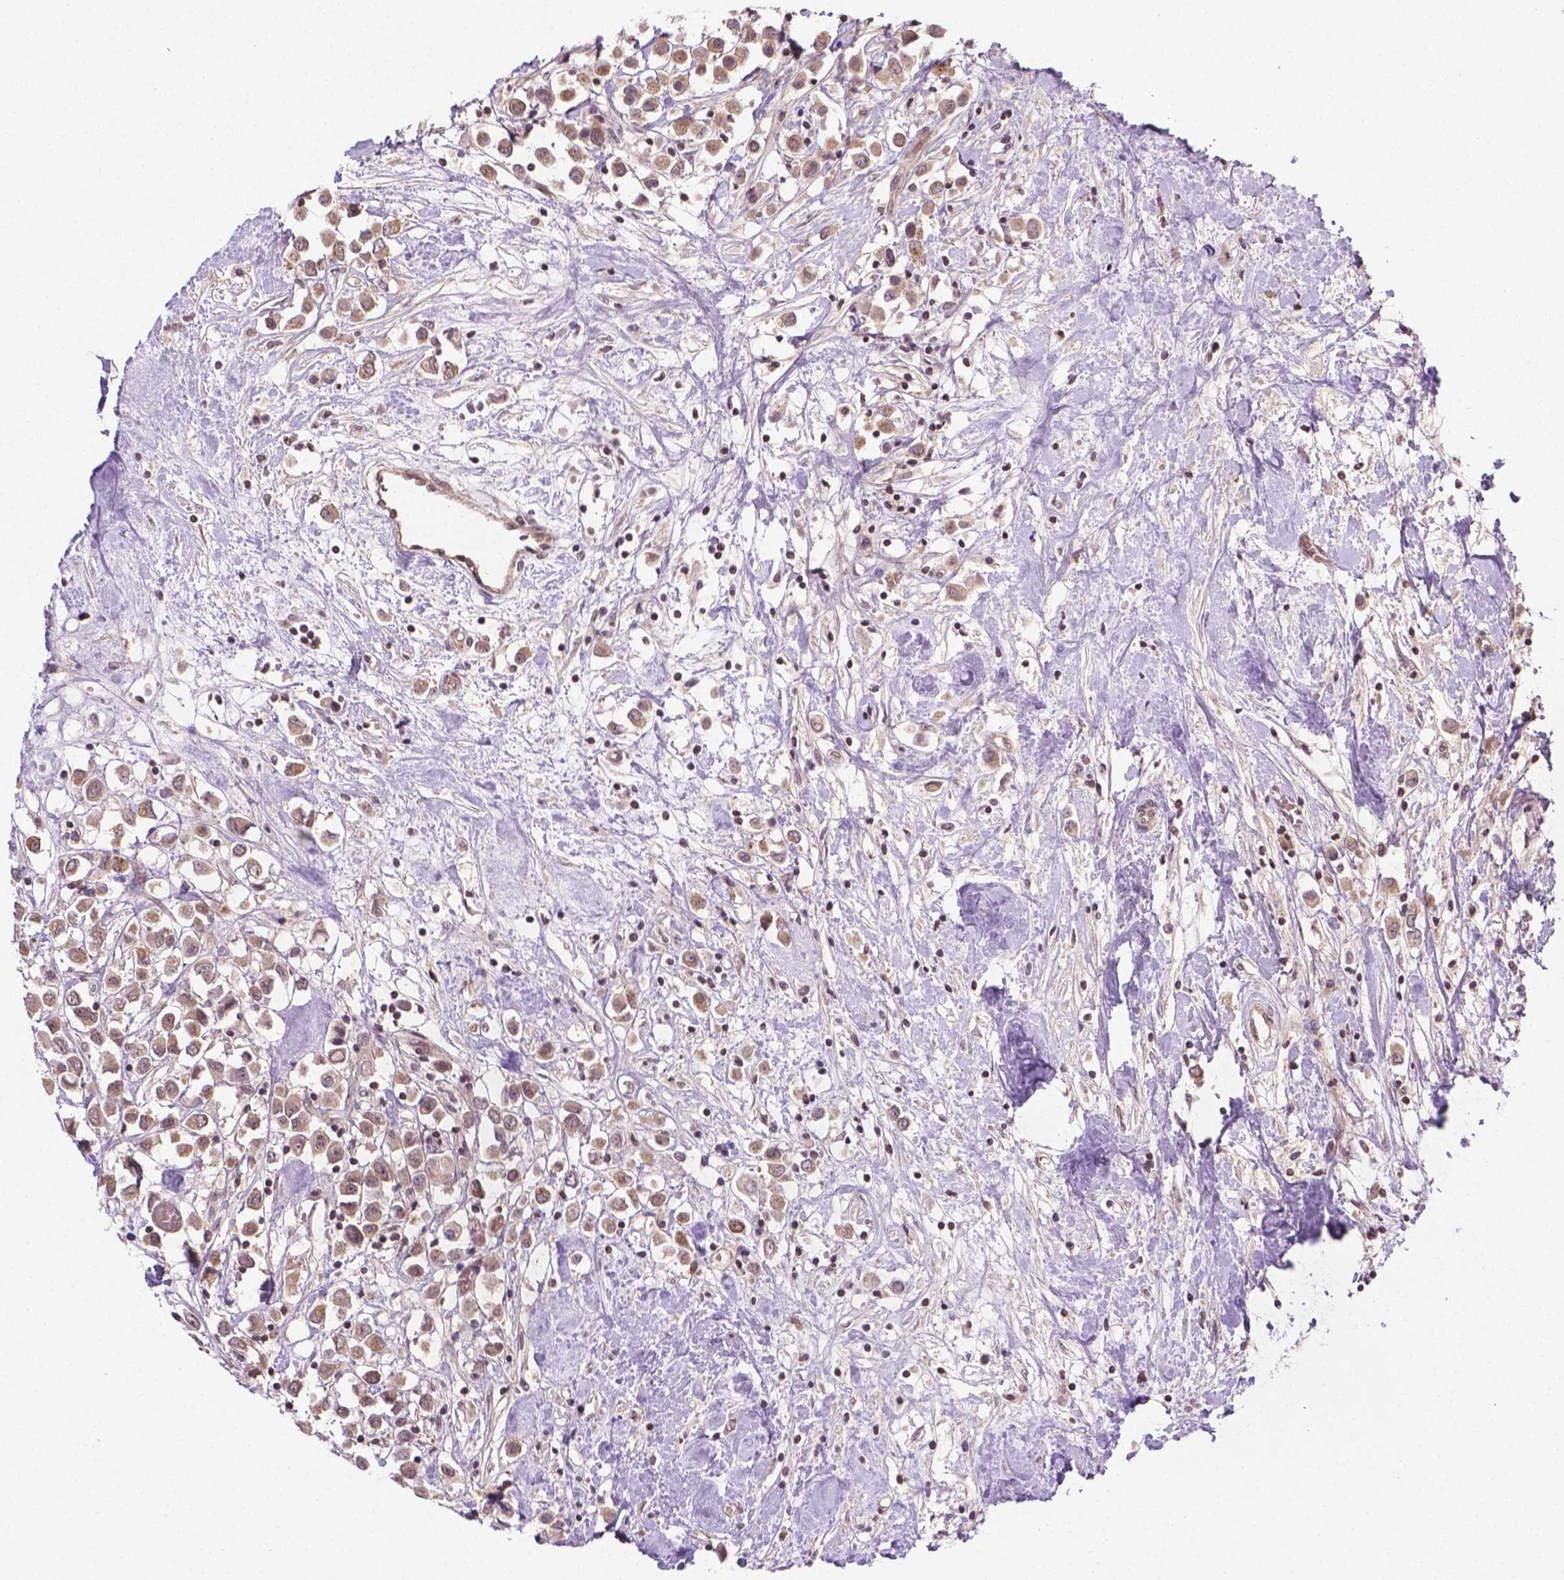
{"staining": {"intensity": "moderate", "quantity": ">75%", "location": "cytoplasmic/membranous,nuclear"}, "tissue": "breast cancer", "cell_type": "Tumor cells", "image_type": "cancer", "snomed": [{"axis": "morphology", "description": "Duct carcinoma"}, {"axis": "topography", "description": "Breast"}], "caption": "Infiltrating ductal carcinoma (breast) stained for a protein shows moderate cytoplasmic/membranous and nuclear positivity in tumor cells. Using DAB (3,3'-diaminobenzidine) (brown) and hematoxylin (blue) stains, captured at high magnification using brightfield microscopy.", "gene": "ANKRD54", "patient": {"sex": "female", "age": 61}}